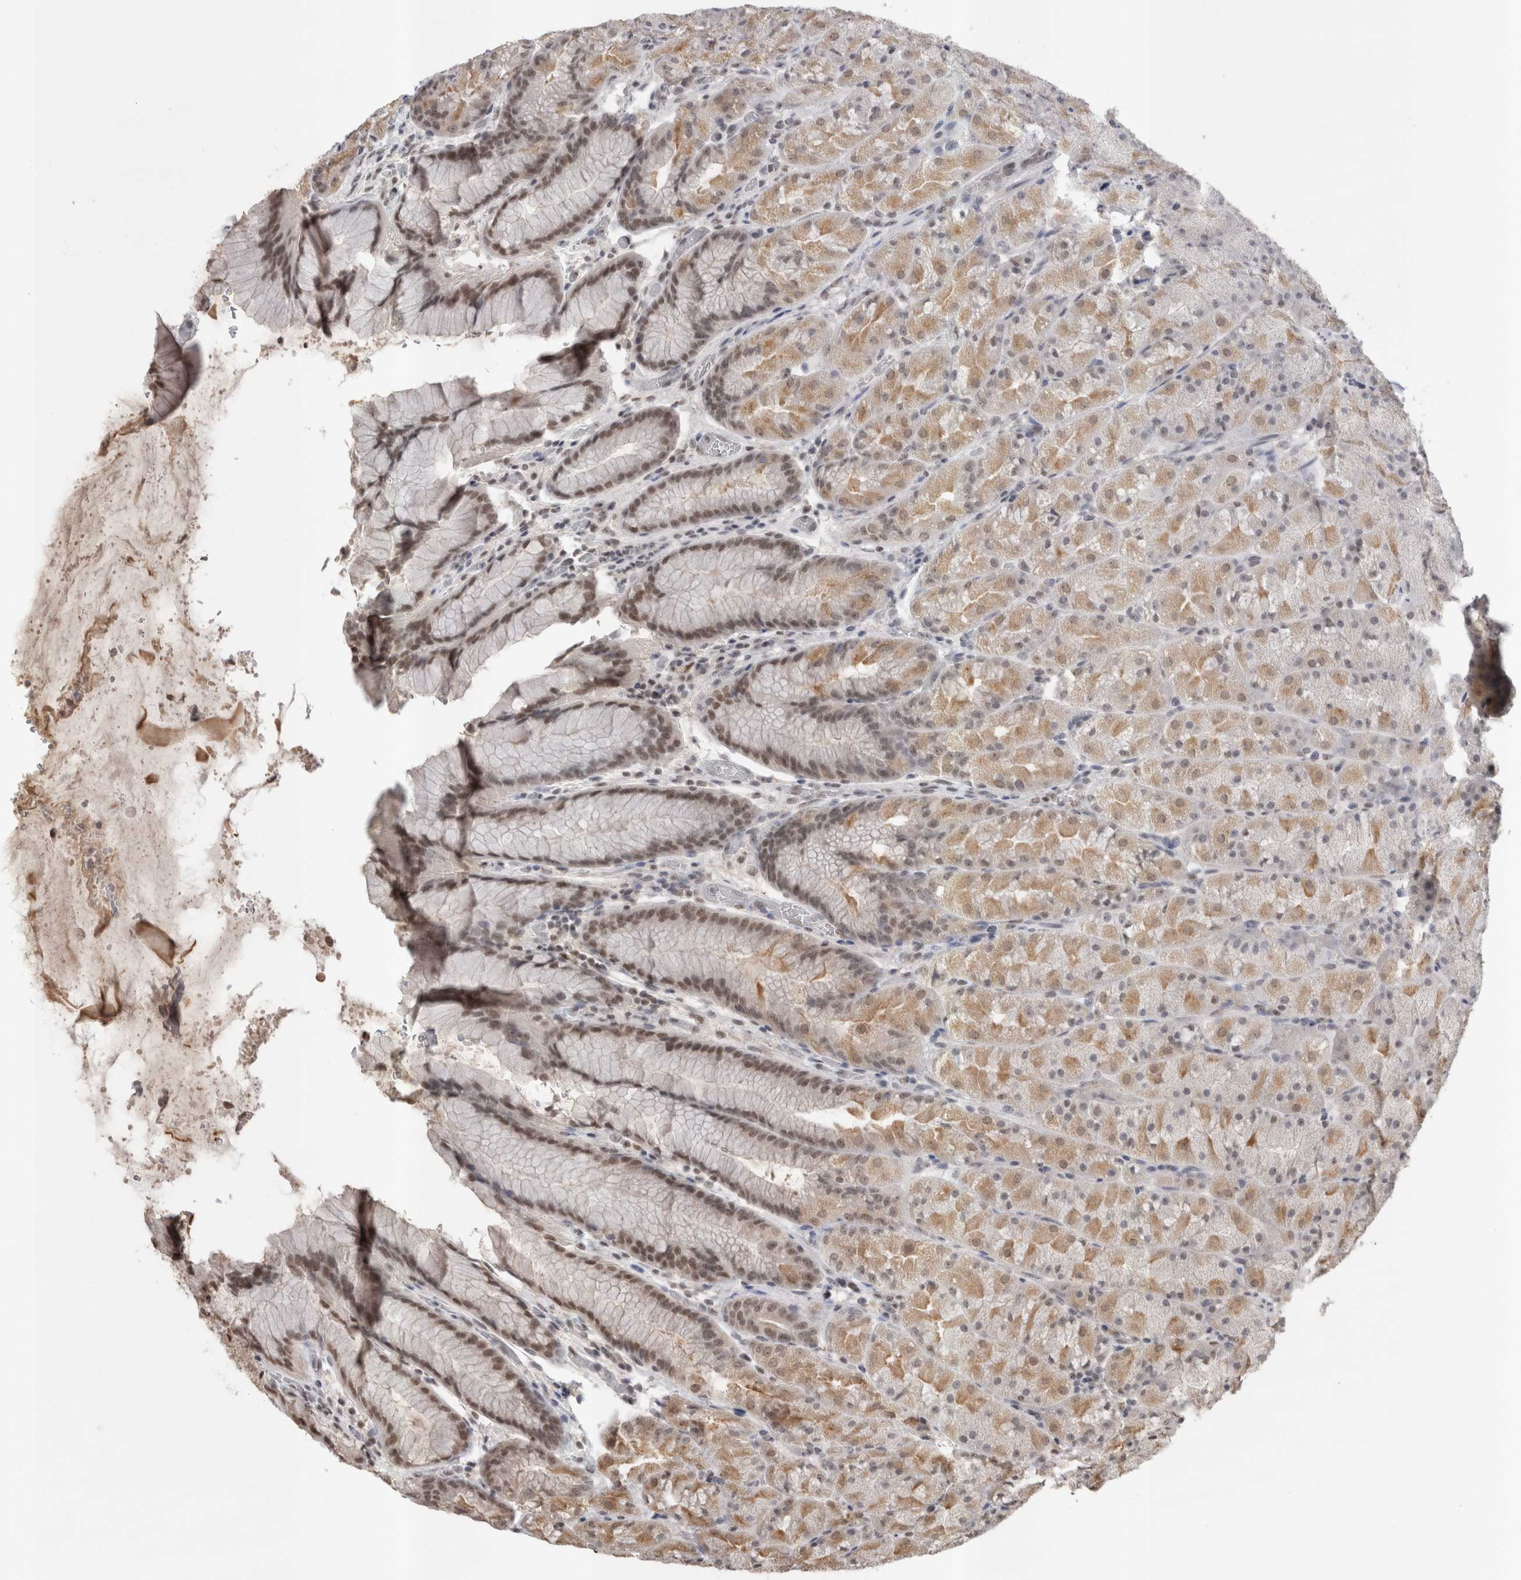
{"staining": {"intensity": "moderate", "quantity": ">75%", "location": "cytoplasmic/membranous,nuclear"}, "tissue": "stomach", "cell_type": "Glandular cells", "image_type": "normal", "snomed": [{"axis": "morphology", "description": "Normal tissue, NOS"}, {"axis": "topography", "description": "Stomach, upper"}, {"axis": "topography", "description": "Stomach"}], "caption": "Immunohistochemical staining of benign human stomach exhibits moderate cytoplasmic/membranous,nuclear protein expression in about >75% of glandular cells.", "gene": "DAXX", "patient": {"sex": "male", "age": 48}}